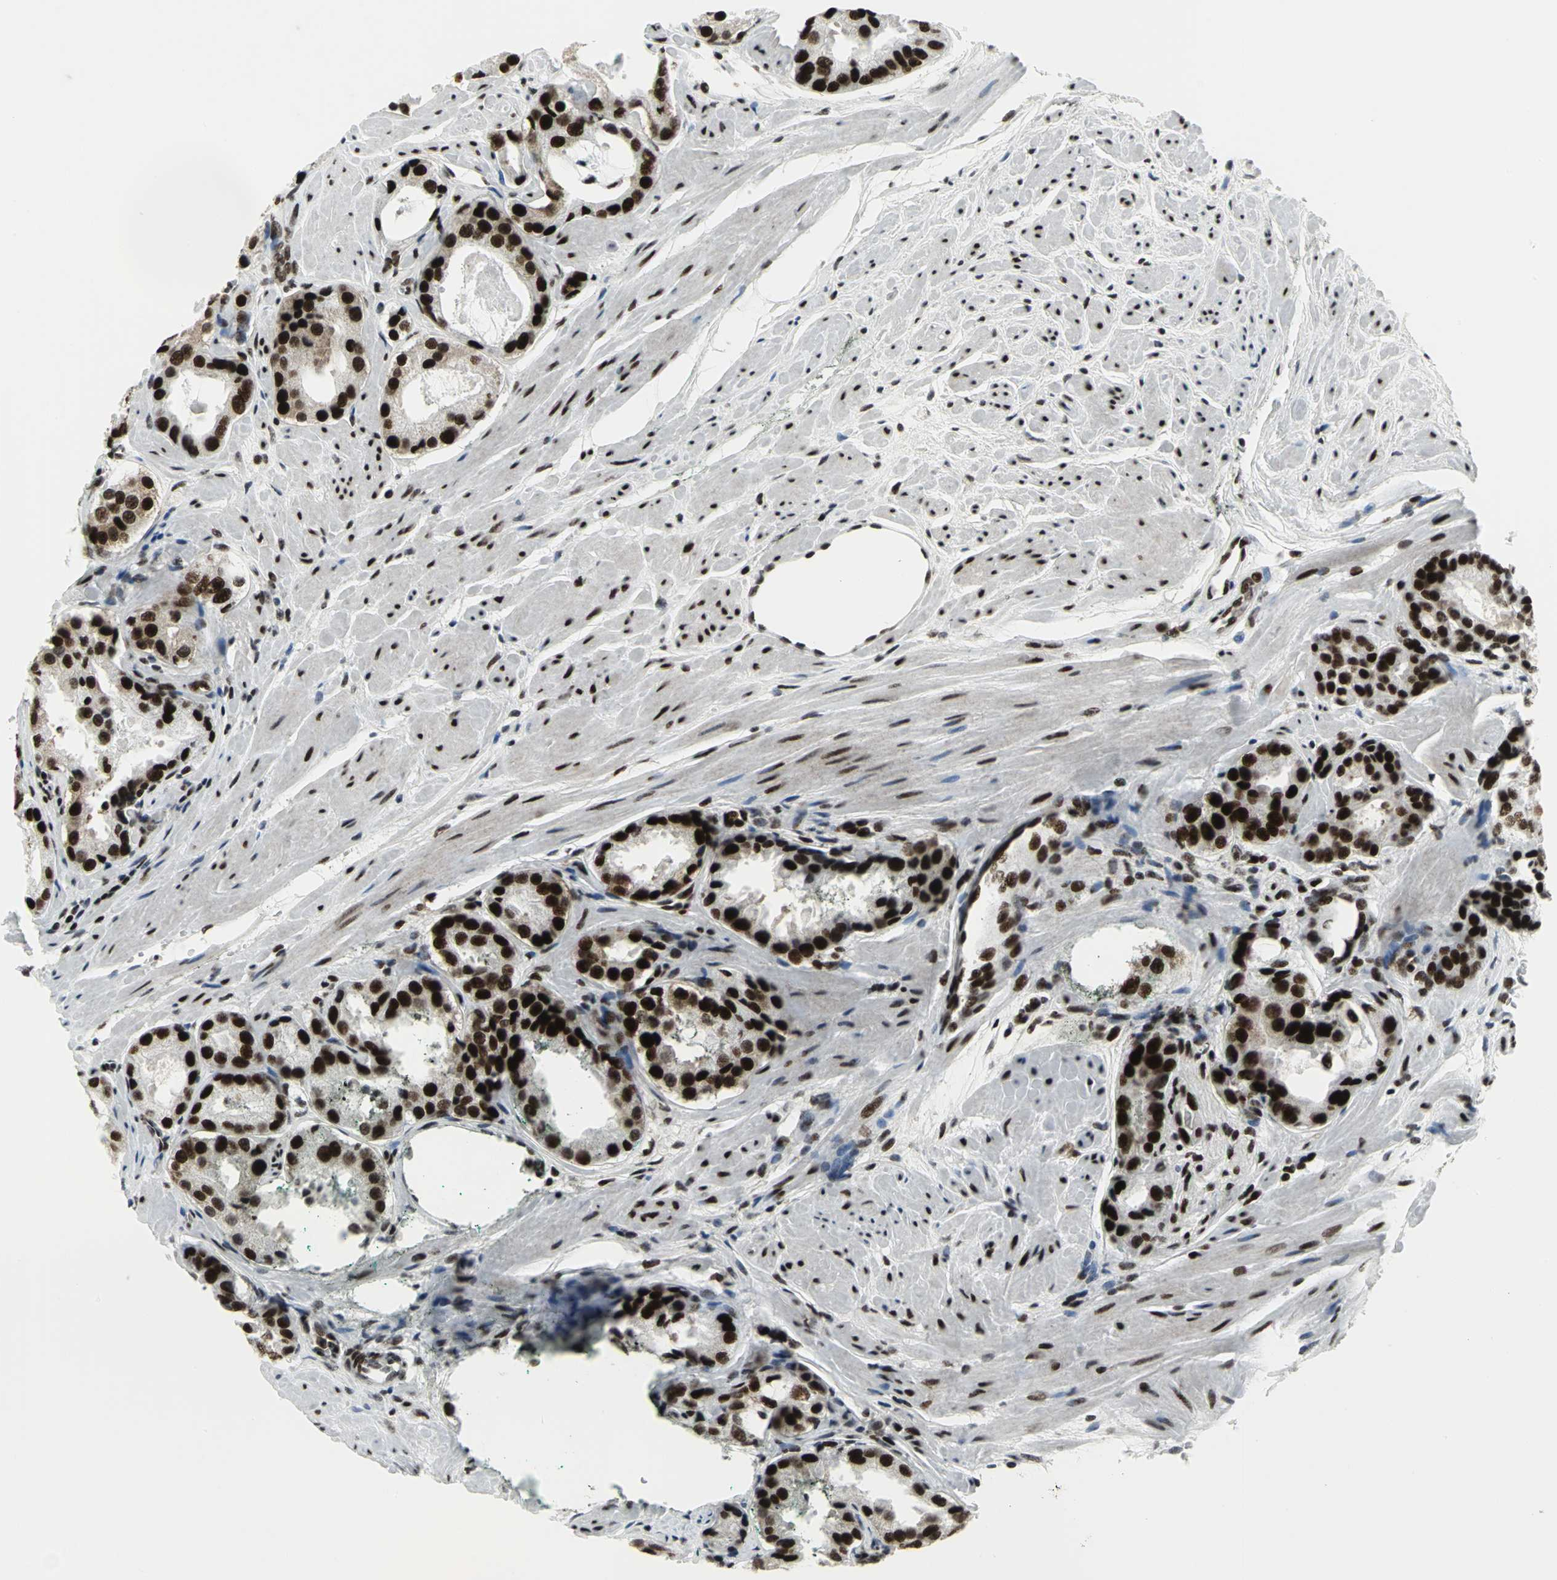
{"staining": {"intensity": "strong", "quantity": ">75%", "location": "cytoplasmic/membranous"}, "tissue": "prostate cancer", "cell_type": "Tumor cells", "image_type": "cancer", "snomed": [{"axis": "morphology", "description": "Adenocarcinoma, Medium grade"}, {"axis": "topography", "description": "Prostate"}], "caption": "Immunohistochemistry (IHC) (DAB) staining of human prostate medium-grade adenocarcinoma displays strong cytoplasmic/membranous protein staining in approximately >75% of tumor cells. Using DAB (brown) and hematoxylin (blue) stains, captured at high magnification using brightfield microscopy.", "gene": "SMARCA4", "patient": {"sex": "male", "age": 60}}